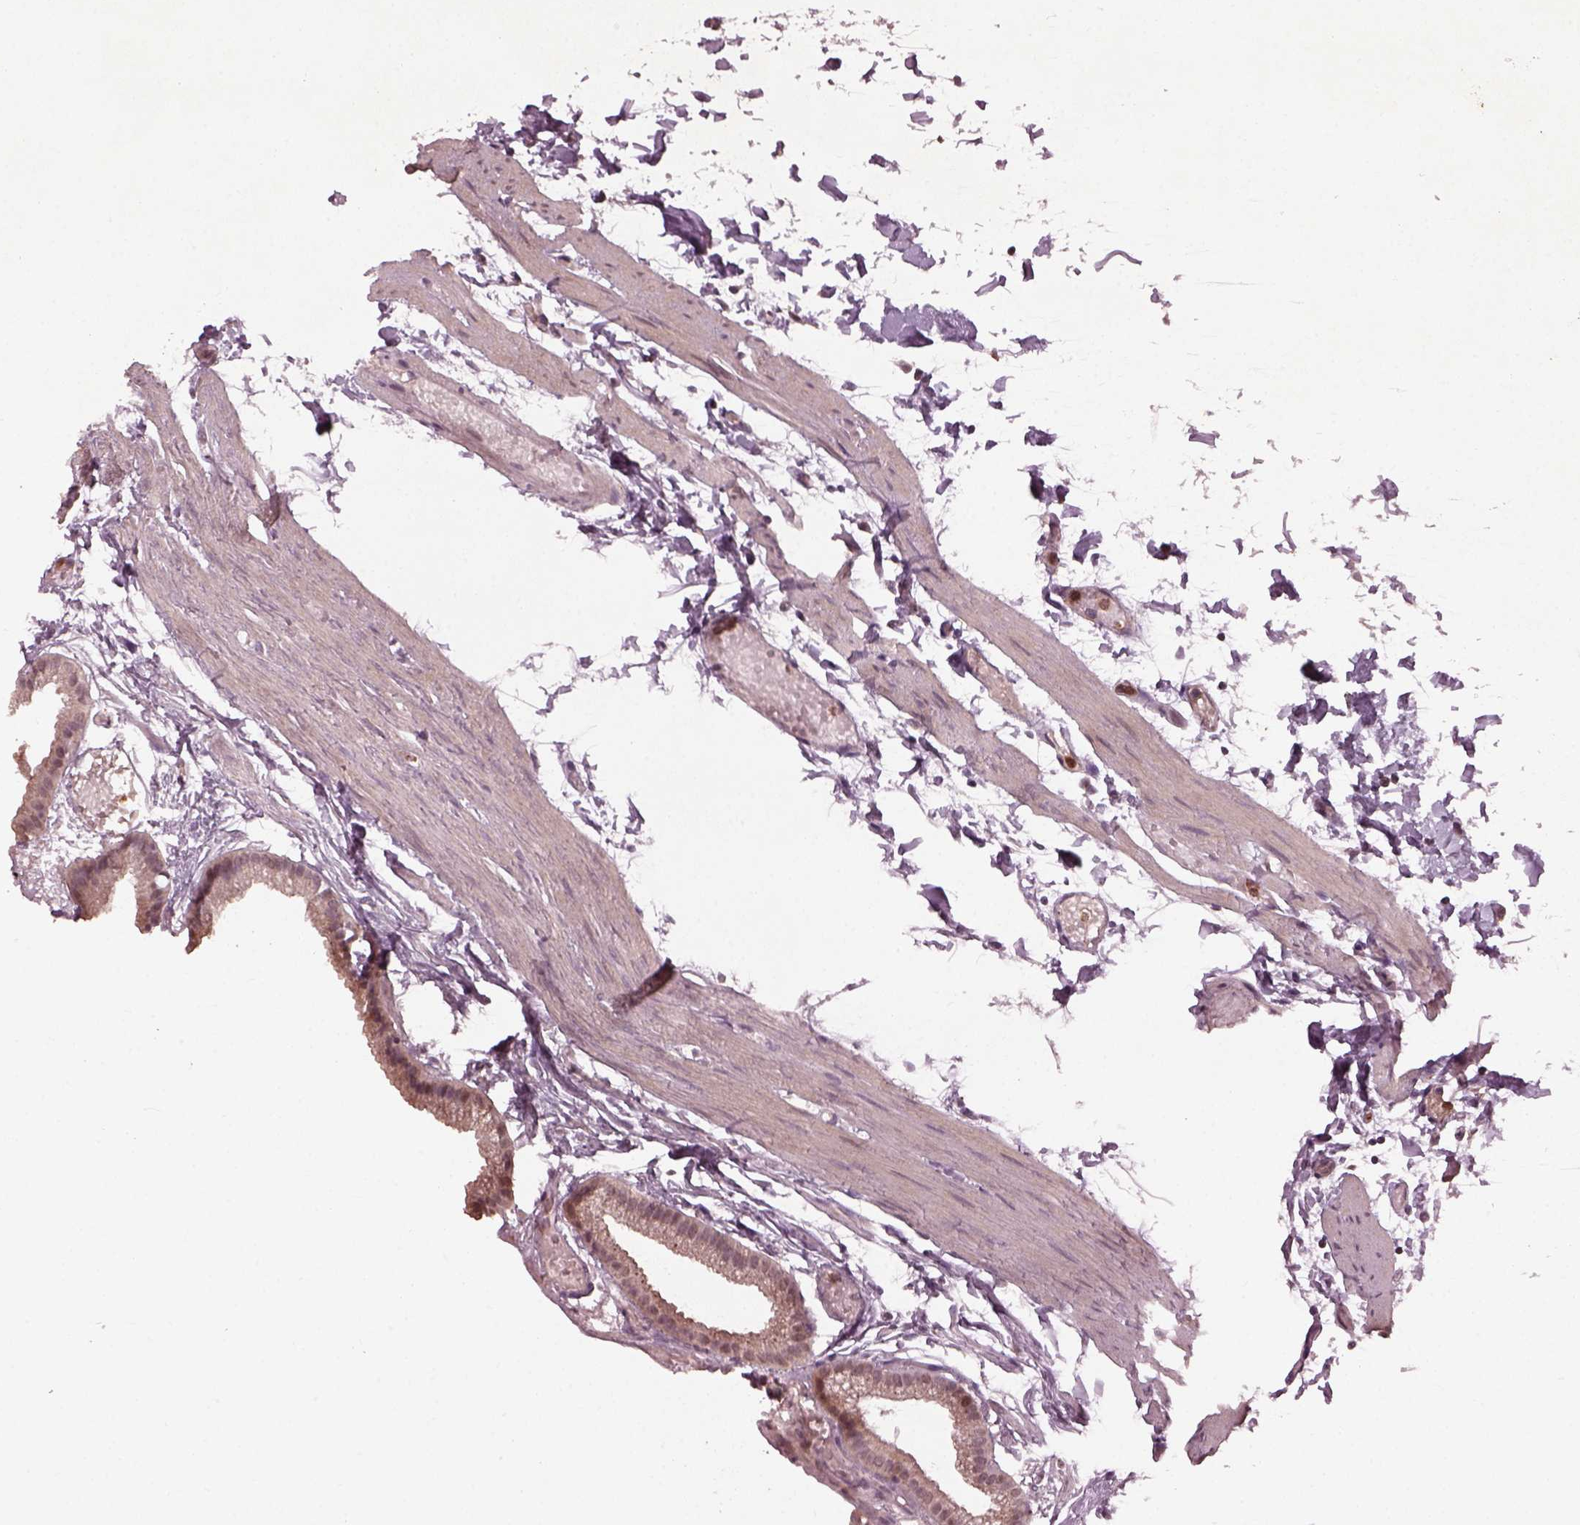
{"staining": {"intensity": "moderate", "quantity": ">75%", "location": "cytoplasmic/membranous"}, "tissue": "gallbladder", "cell_type": "Glandular cells", "image_type": "normal", "snomed": [{"axis": "morphology", "description": "Normal tissue, NOS"}, {"axis": "topography", "description": "Gallbladder"}], "caption": "There is medium levels of moderate cytoplasmic/membranous positivity in glandular cells of benign gallbladder, as demonstrated by immunohistochemical staining (brown color).", "gene": "RUFY3", "patient": {"sex": "female", "age": 45}}